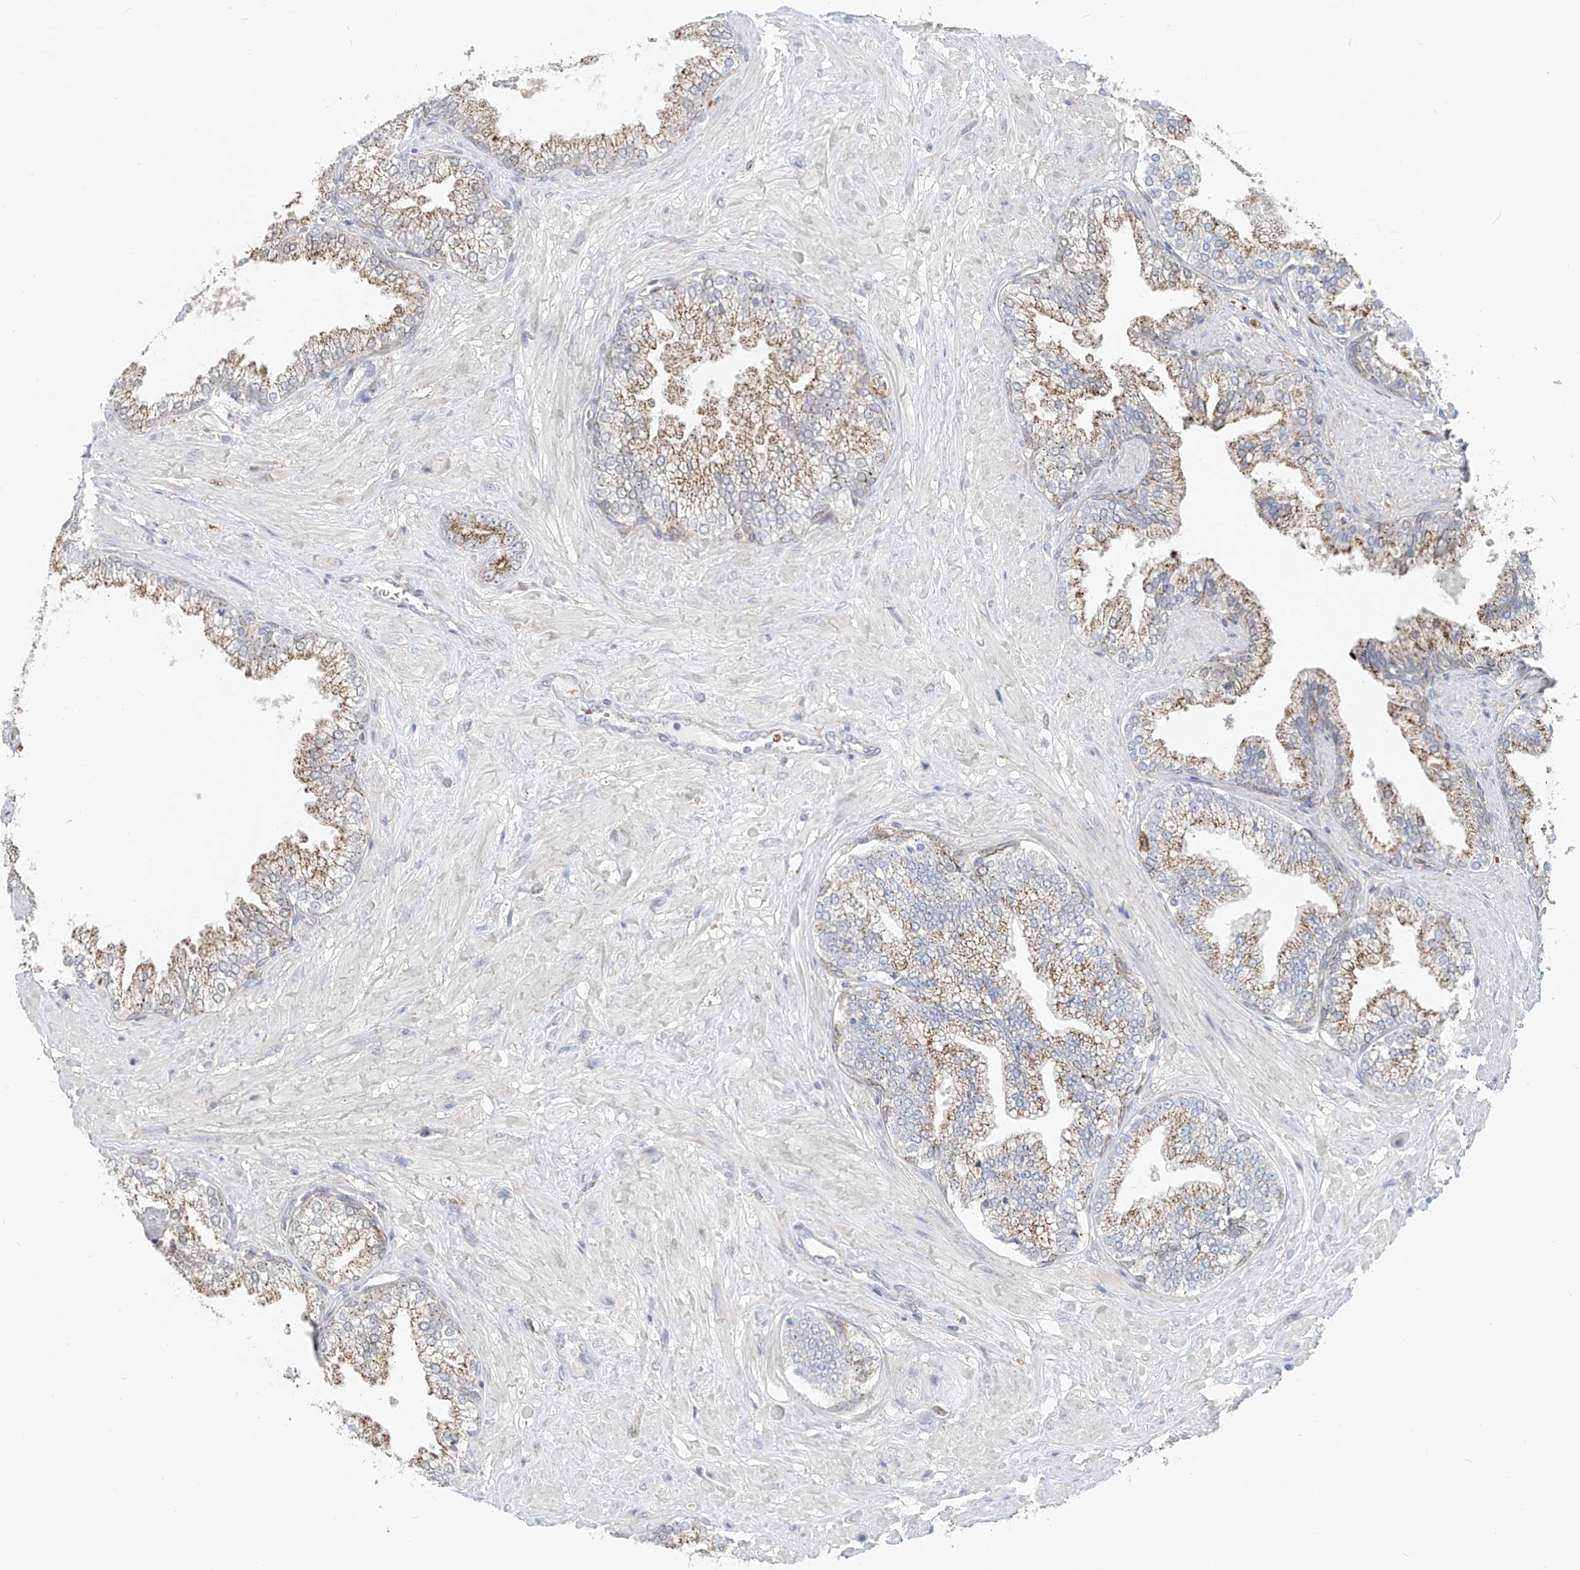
{"staining": {"intensity": "moderate", "quantity": ">75%", "location": "cytoplasmic/membranous"}, "tissue": "prostate cancer", "cell_type": "Tumor cells", "image_type": "cancer", "snomed": [{"axis": "morphology", "description": "Adenocarcinoma, Low grade"}, {"axis": "topography", "description": "Prostate"}], "caption": "DAB (3,3'-diaminobenzidine) immunohistochemical staining of prostate cancer displays moderate cytoplasmic/membranous protein staining in approximately >75% of tumor cells.", "gene": "PTPRA", "patient": {"sex": "male", "age": 71}}